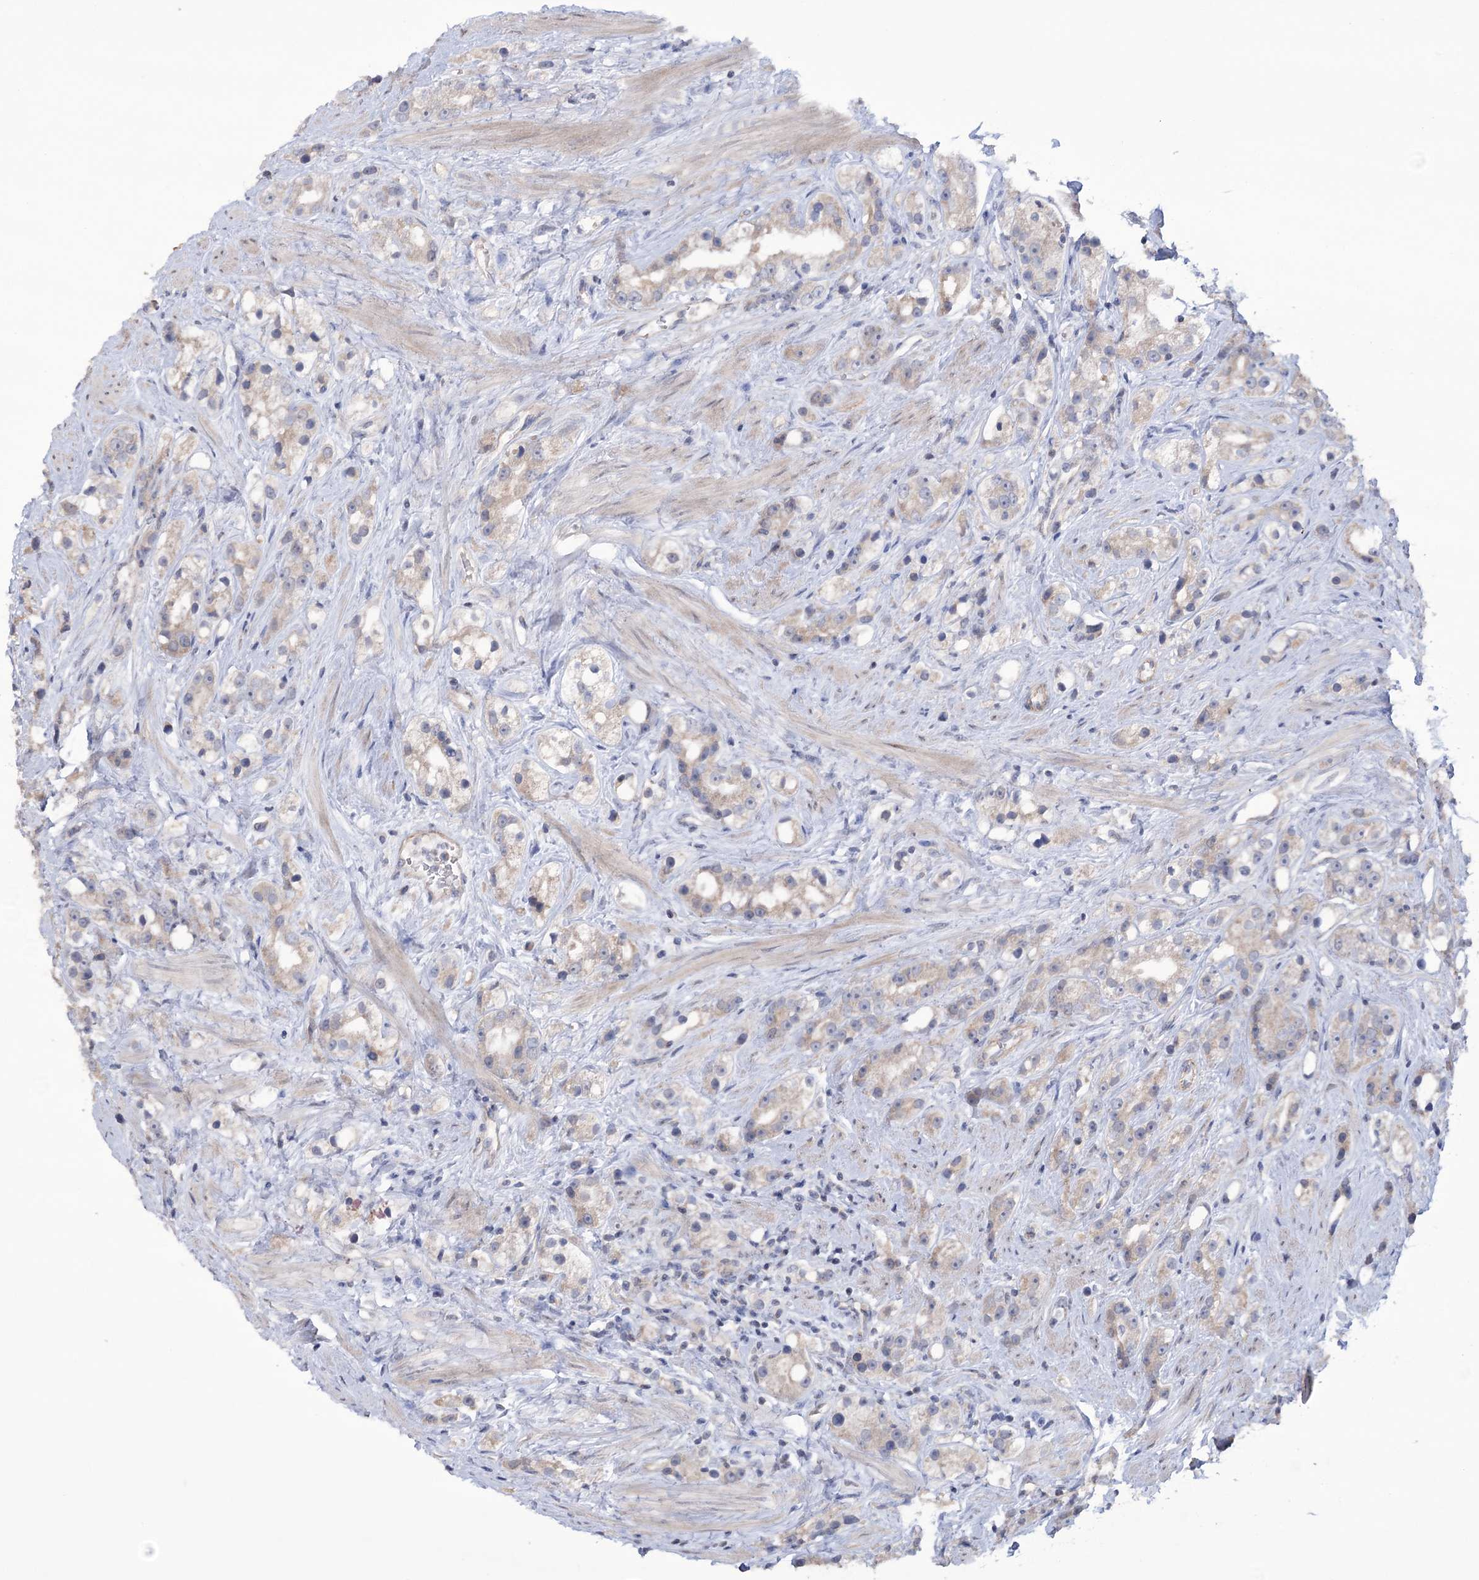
{"staining": {"intensity": "negative", "quantity": "none", "location": "none"}, "tissue": "prostate cancer", "cell_type": "Tumor cells", "image_type": "cancer", "snomed": [{"axis": "morphology", "description": "Adenocarcinoma, NOS"}, {"axis": "topography", "description": "Prostate"}], "caption": "An immunohistochemistry image of adenocarcinoma (prostate) is shown. There is no staining in tumor cells of adenocarcinoma (prostate).", "gene": "TRIM71", "patient": {"sex": "male", "age": 79}}